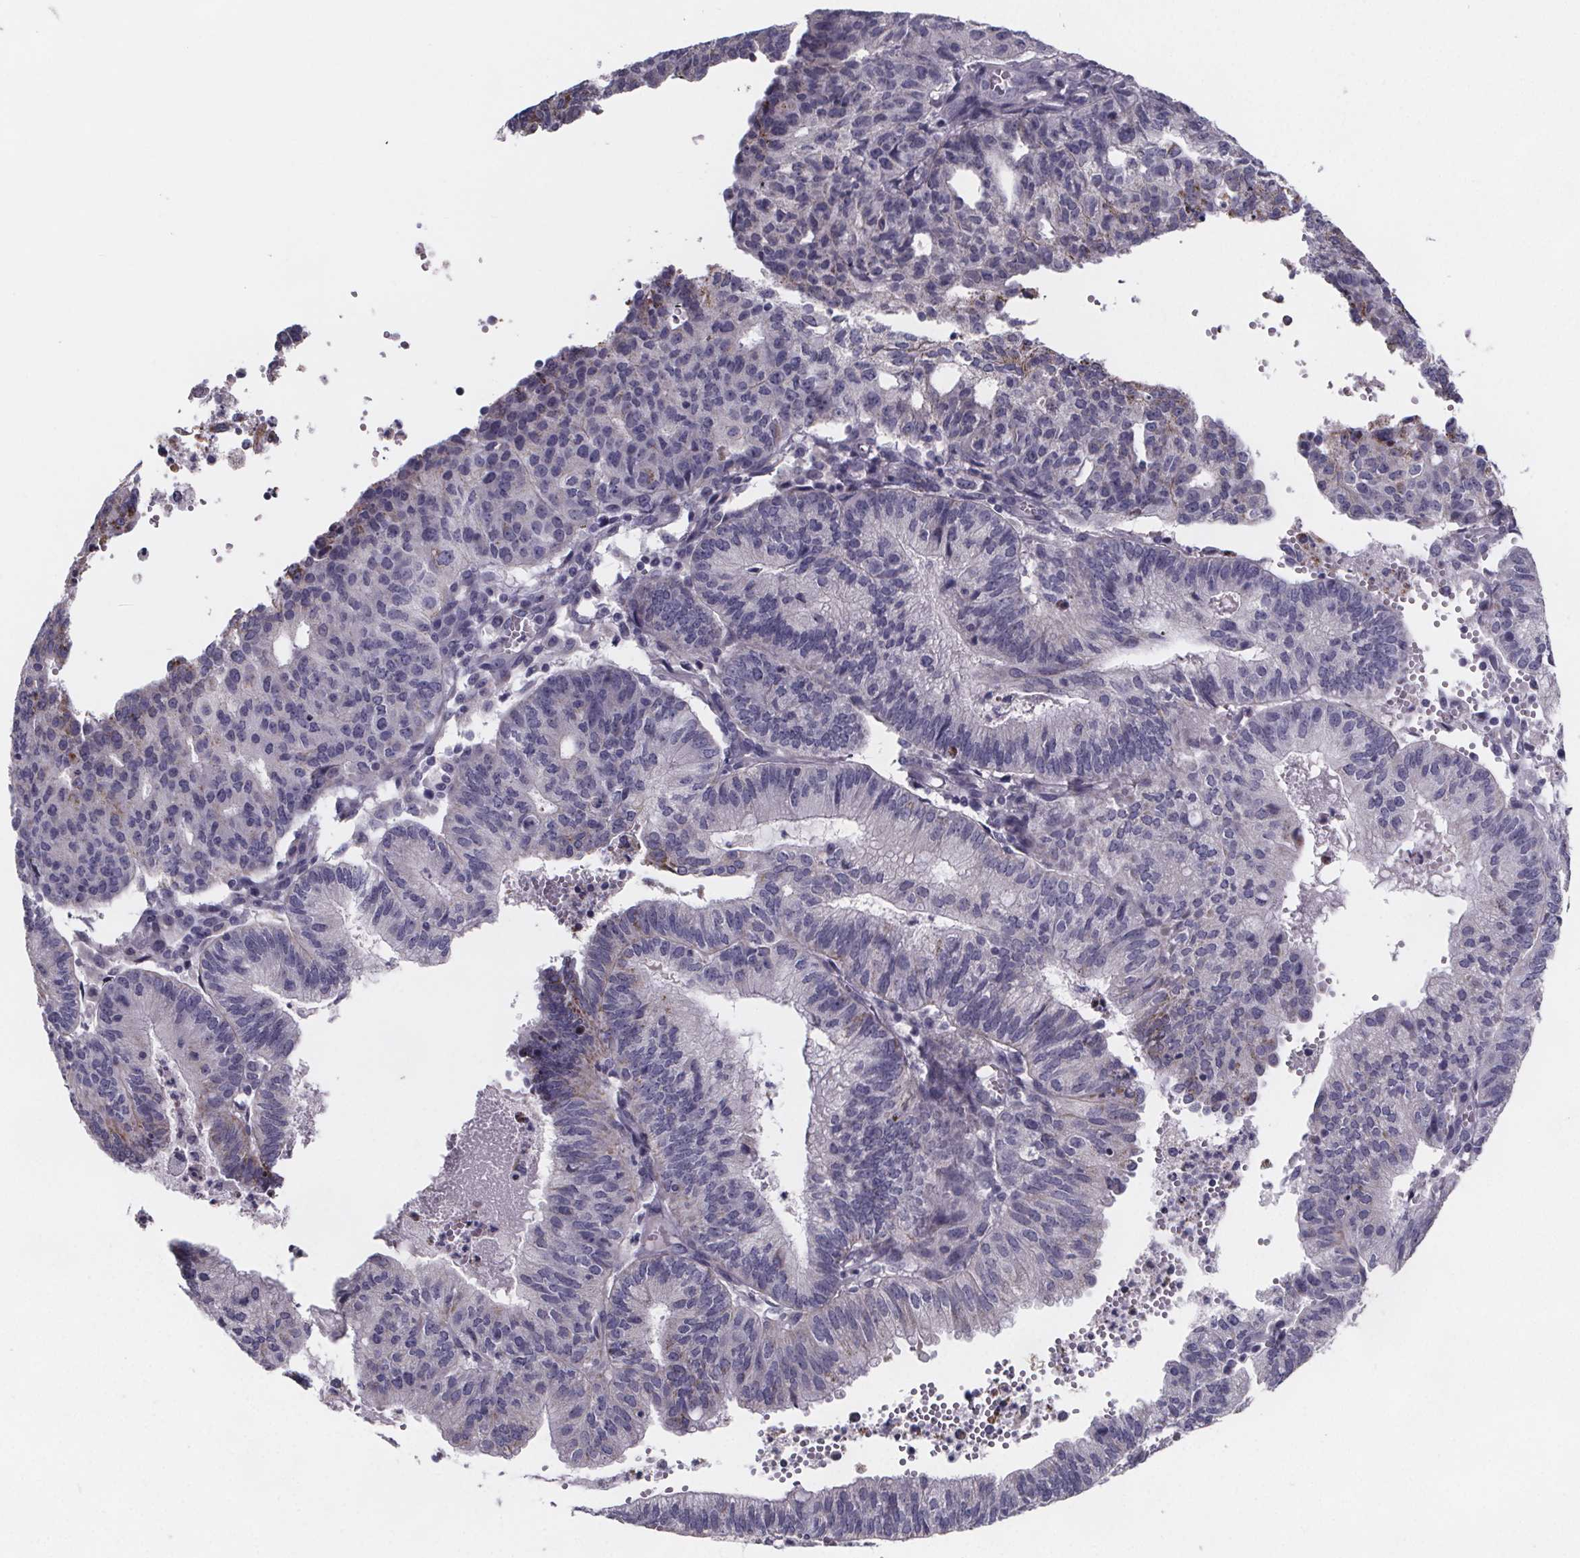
{"staining": {"intensity": "negative", "quantity": "none", "location": "none"}, "tissue": "endometrial cancer", "cell_type": "Tumor cells", "image_type": "cancer", "snomed": [{"axis": "morphology", "description": "Adenocarcinoma, NOS"}, {"axis": "topography", "description": "Endometrium"}], "caption": "Adenocarcinoma (endometrial) was stained to show a protein in brown. There is no significant staining in tumor cells.", "gene": "PAH", "patient": {"sex": "female", "age": 82}}